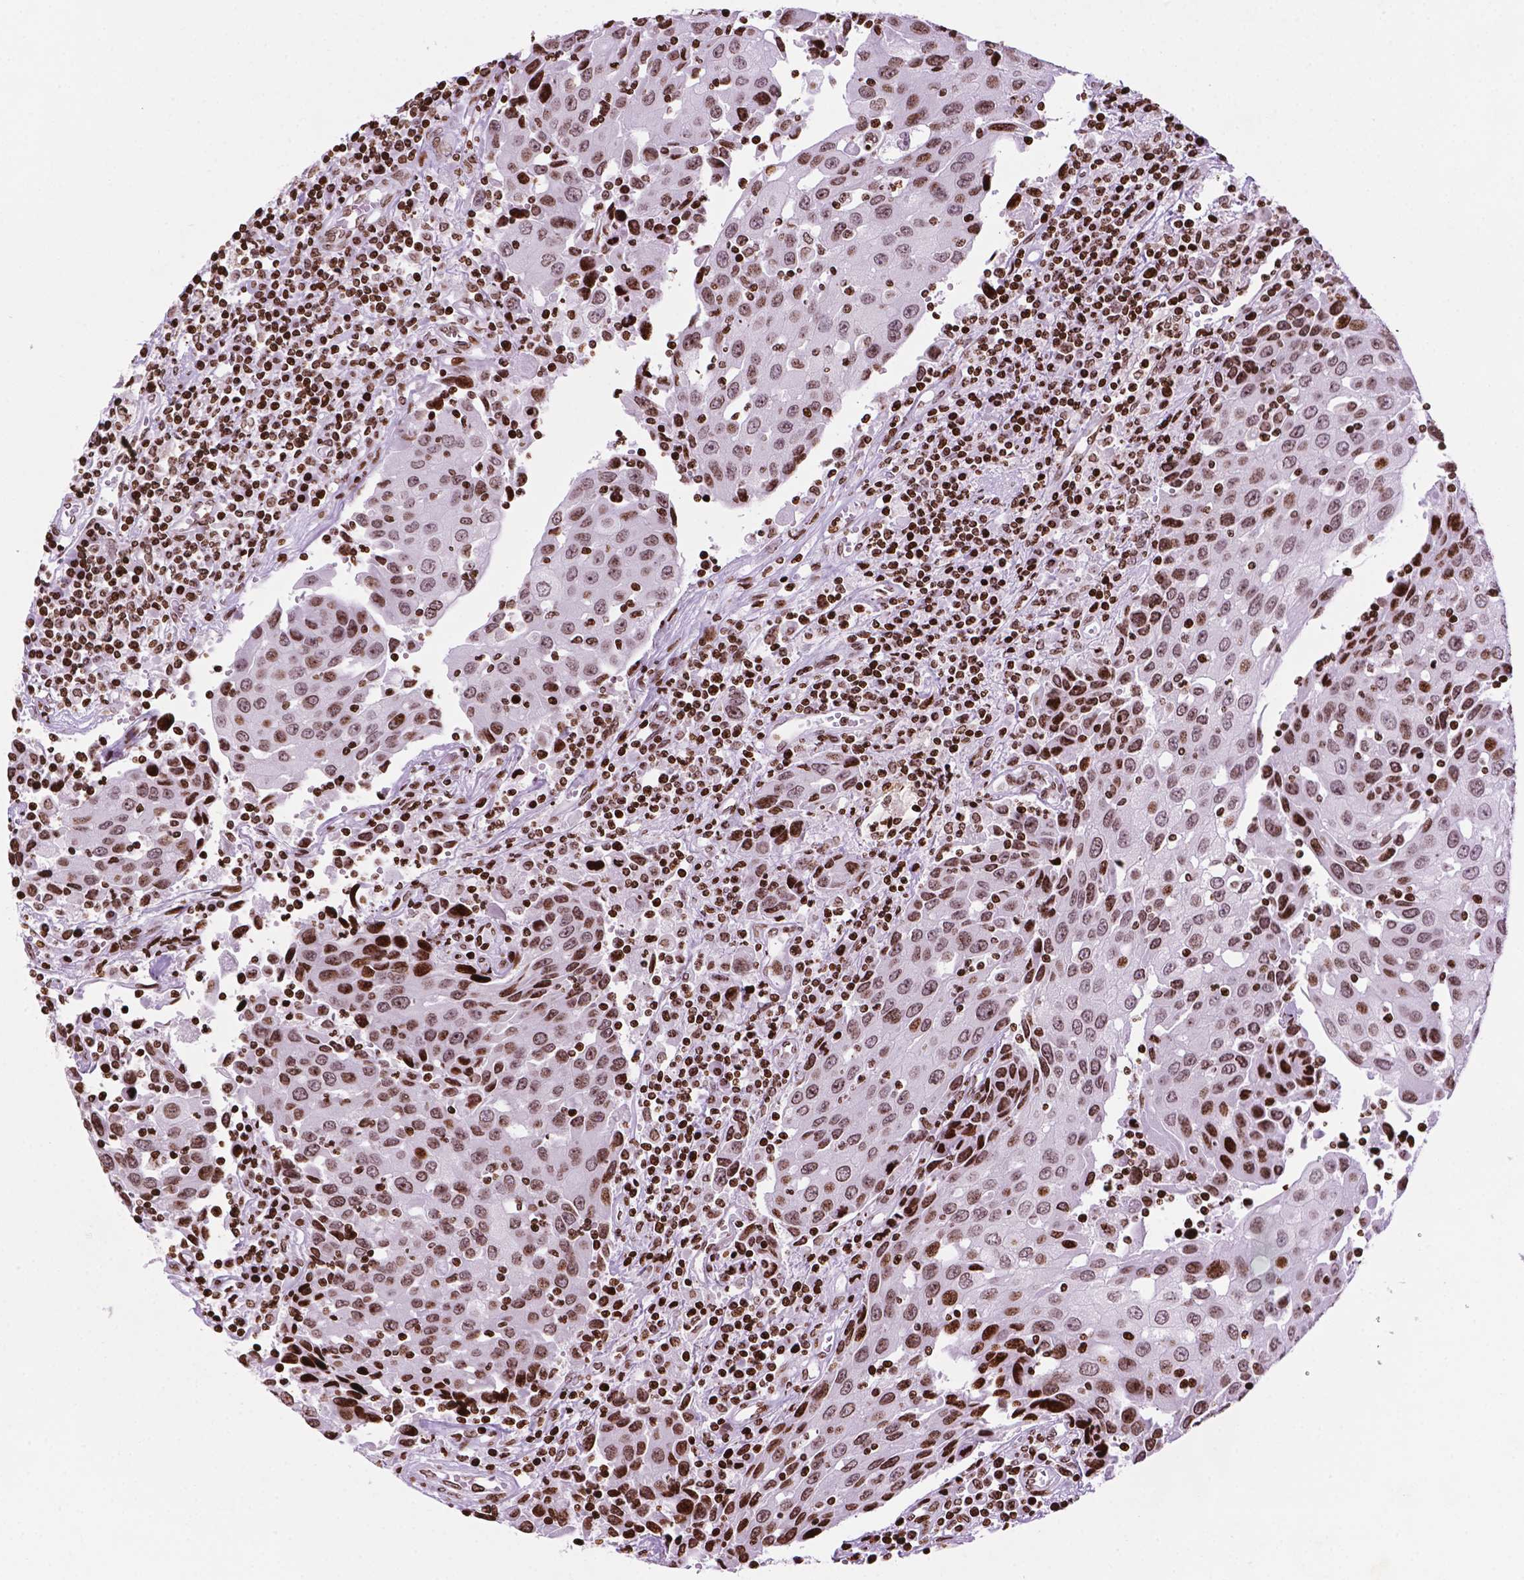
{"staining": {"intensity": "moderate", "quantity": ">75%", "location": "nuclear"}, "tissue": "urothelial cancer", "cell_type": "Tumor cells", "image_type": "cancer", "snomed": [{"axis": "morphology", "description": "Urothelial carcinoma, High grade"}, {"axis": "topography", "description": "Urinary bladder"}], "caption": "Protein expression analysis of high-grade urothelial carcinoma demonstrates moderate nuclear expression in about >75% of tumor cells.", "gene": "TMEM250", "patient": {"sex": "female", "age": 85}}